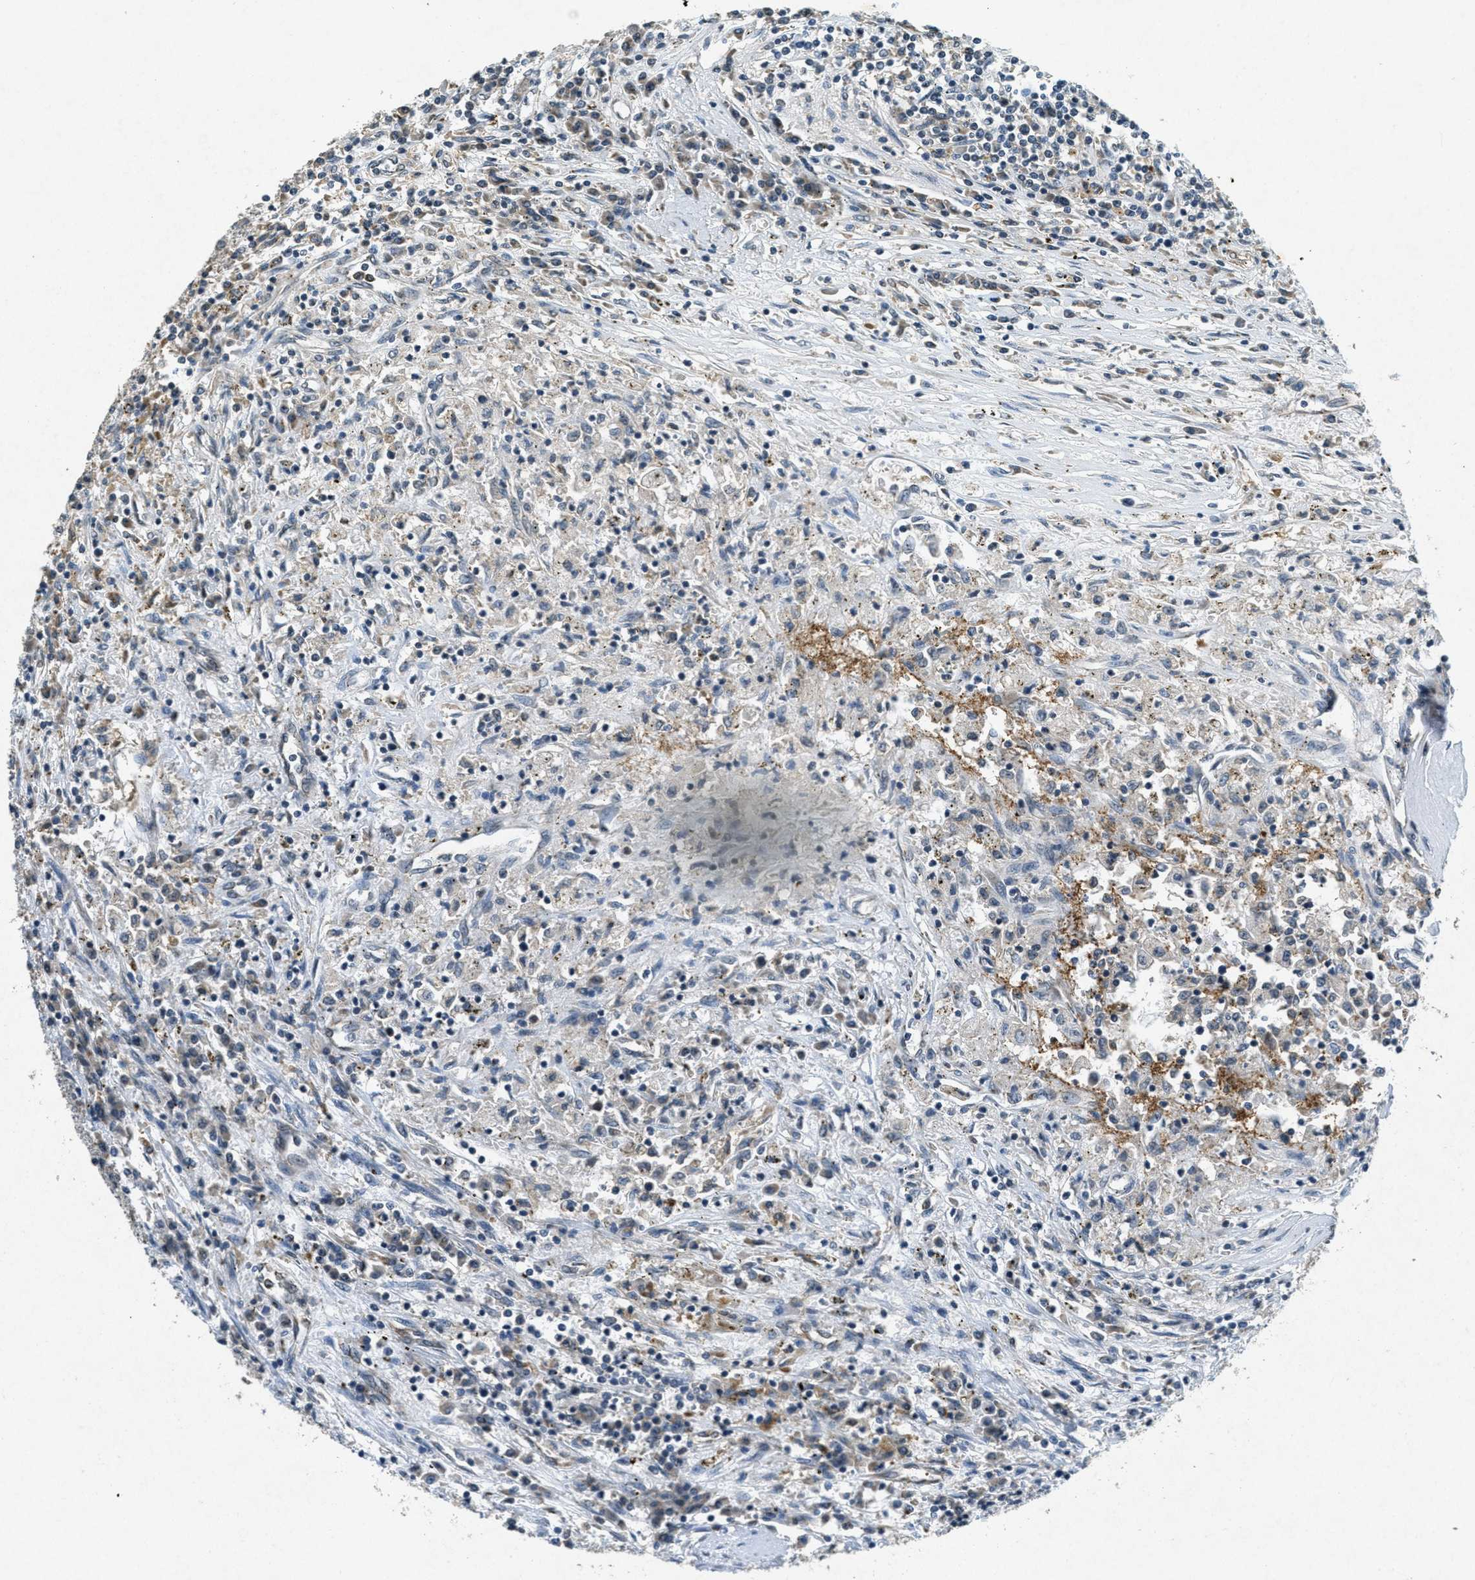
{"staining": {"intensity": "negative", "quantity": "none", "location": "none"}, "tissue": "renal cancer", "cell_type": "Tumor cells", "image_type": "cancer", "snomed": [{"axis": "morphology", "description": "Normal tissue, NOS"}, {"axis": "morphology", "description": "Adenocarcinoma, NOS"}, {"axis": "topography", "description": "Kidney"}], "caption": "Micrograph shows no significant protein positivity in tumor cells of adenocarcinoma (renal).", "gene": "RAB3D", "patient": {"sex": "male", "age": 71}}